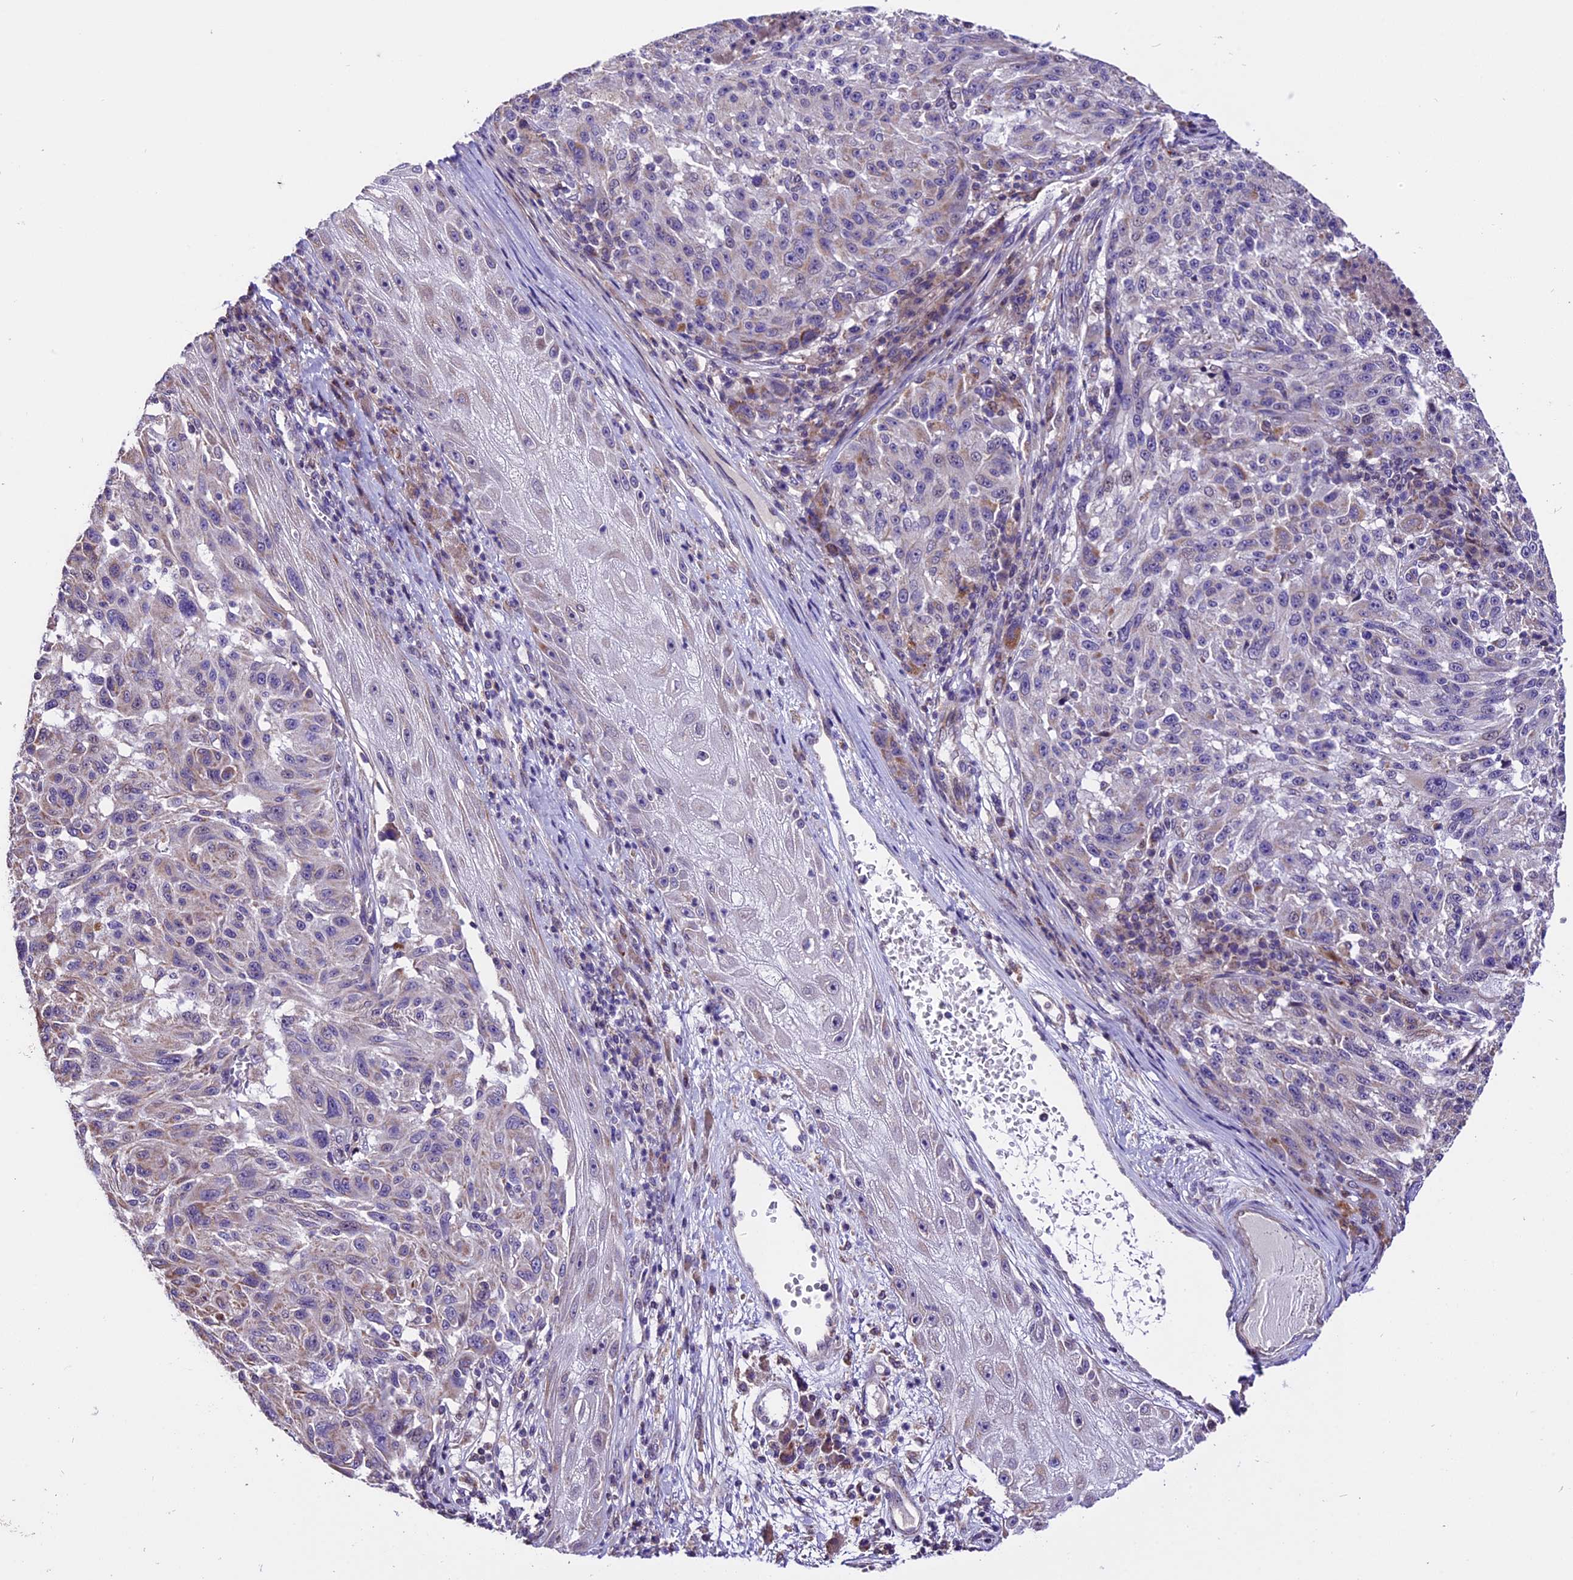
{"staining": {"intensity": "negative", "quantity": "none", "location": "none"}, "tissue": "melanoma", "cell_type": "Tumor cells", "image_type": "cancer", "snomed": [{"axis": "morphology", "description": "Malignant melanoma, NOS"}, {"axis": "topography", "description": "Skin"}], "caption": "Immunohistochemistry (IHC) photomicrograph of neoplastic tissue: malignant melanoma stained with DAB exhibits no significant protein staining in tumor cells.", "gene": "DDX28", "patient": {"sex": "male", "age": 53}}